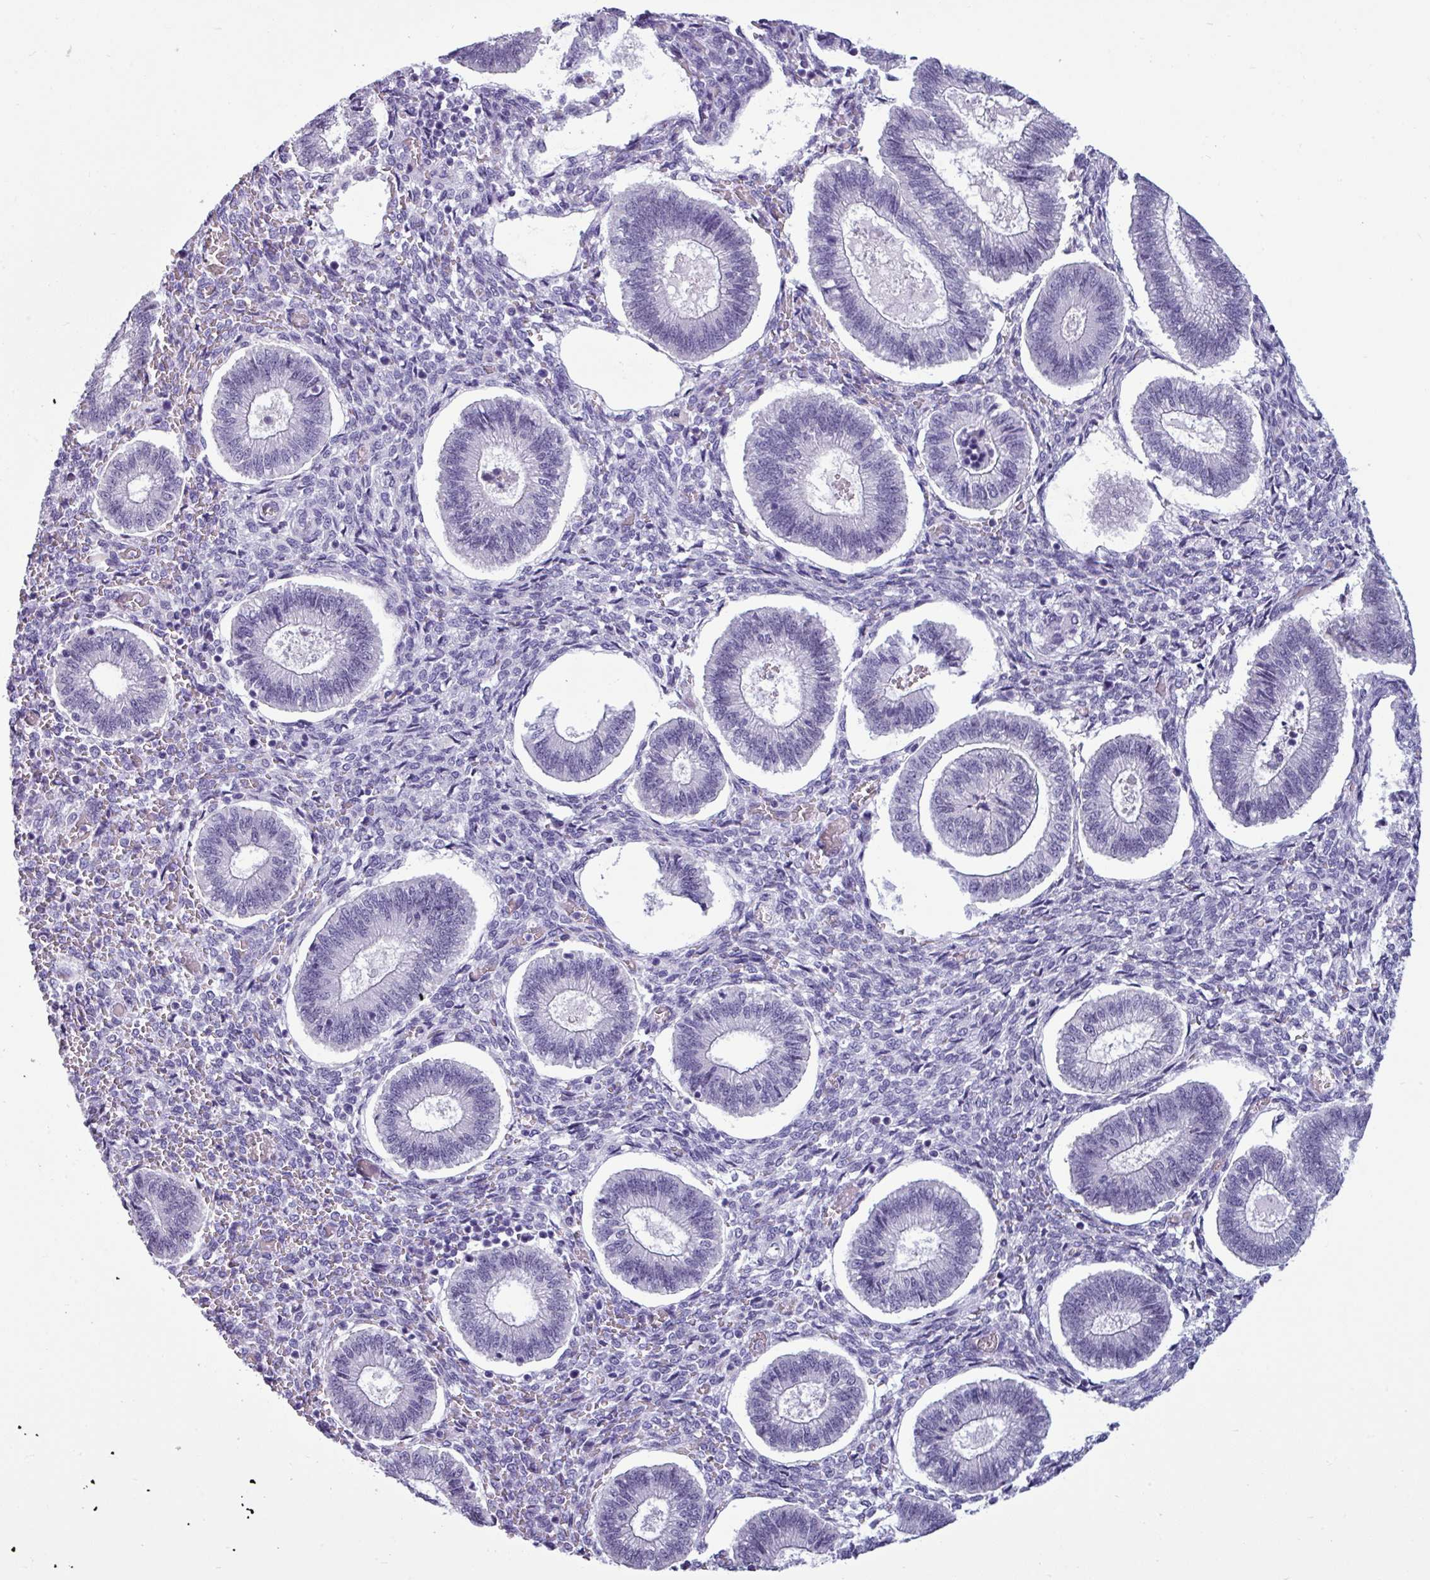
{"staining": {"intensity": "negative", "quantity": "none", "location": "none"}, "tissue": "endometrium", "cell_type": "Cells in endometrial stroma", "image_type": "normal", "snomed": [{"axis": "morphology", "description": "Normal tissue, NOS"}, {"axis": "topography", "description": "Endometrium"}], "caption": "Immunohistochemical staining of benign endometrium displays no significant expression in cells in endometrial stroma. Nuclei are stained in blue.", "gene": "SRGAP1", "patient": {"sex": "female", "age": 25}}